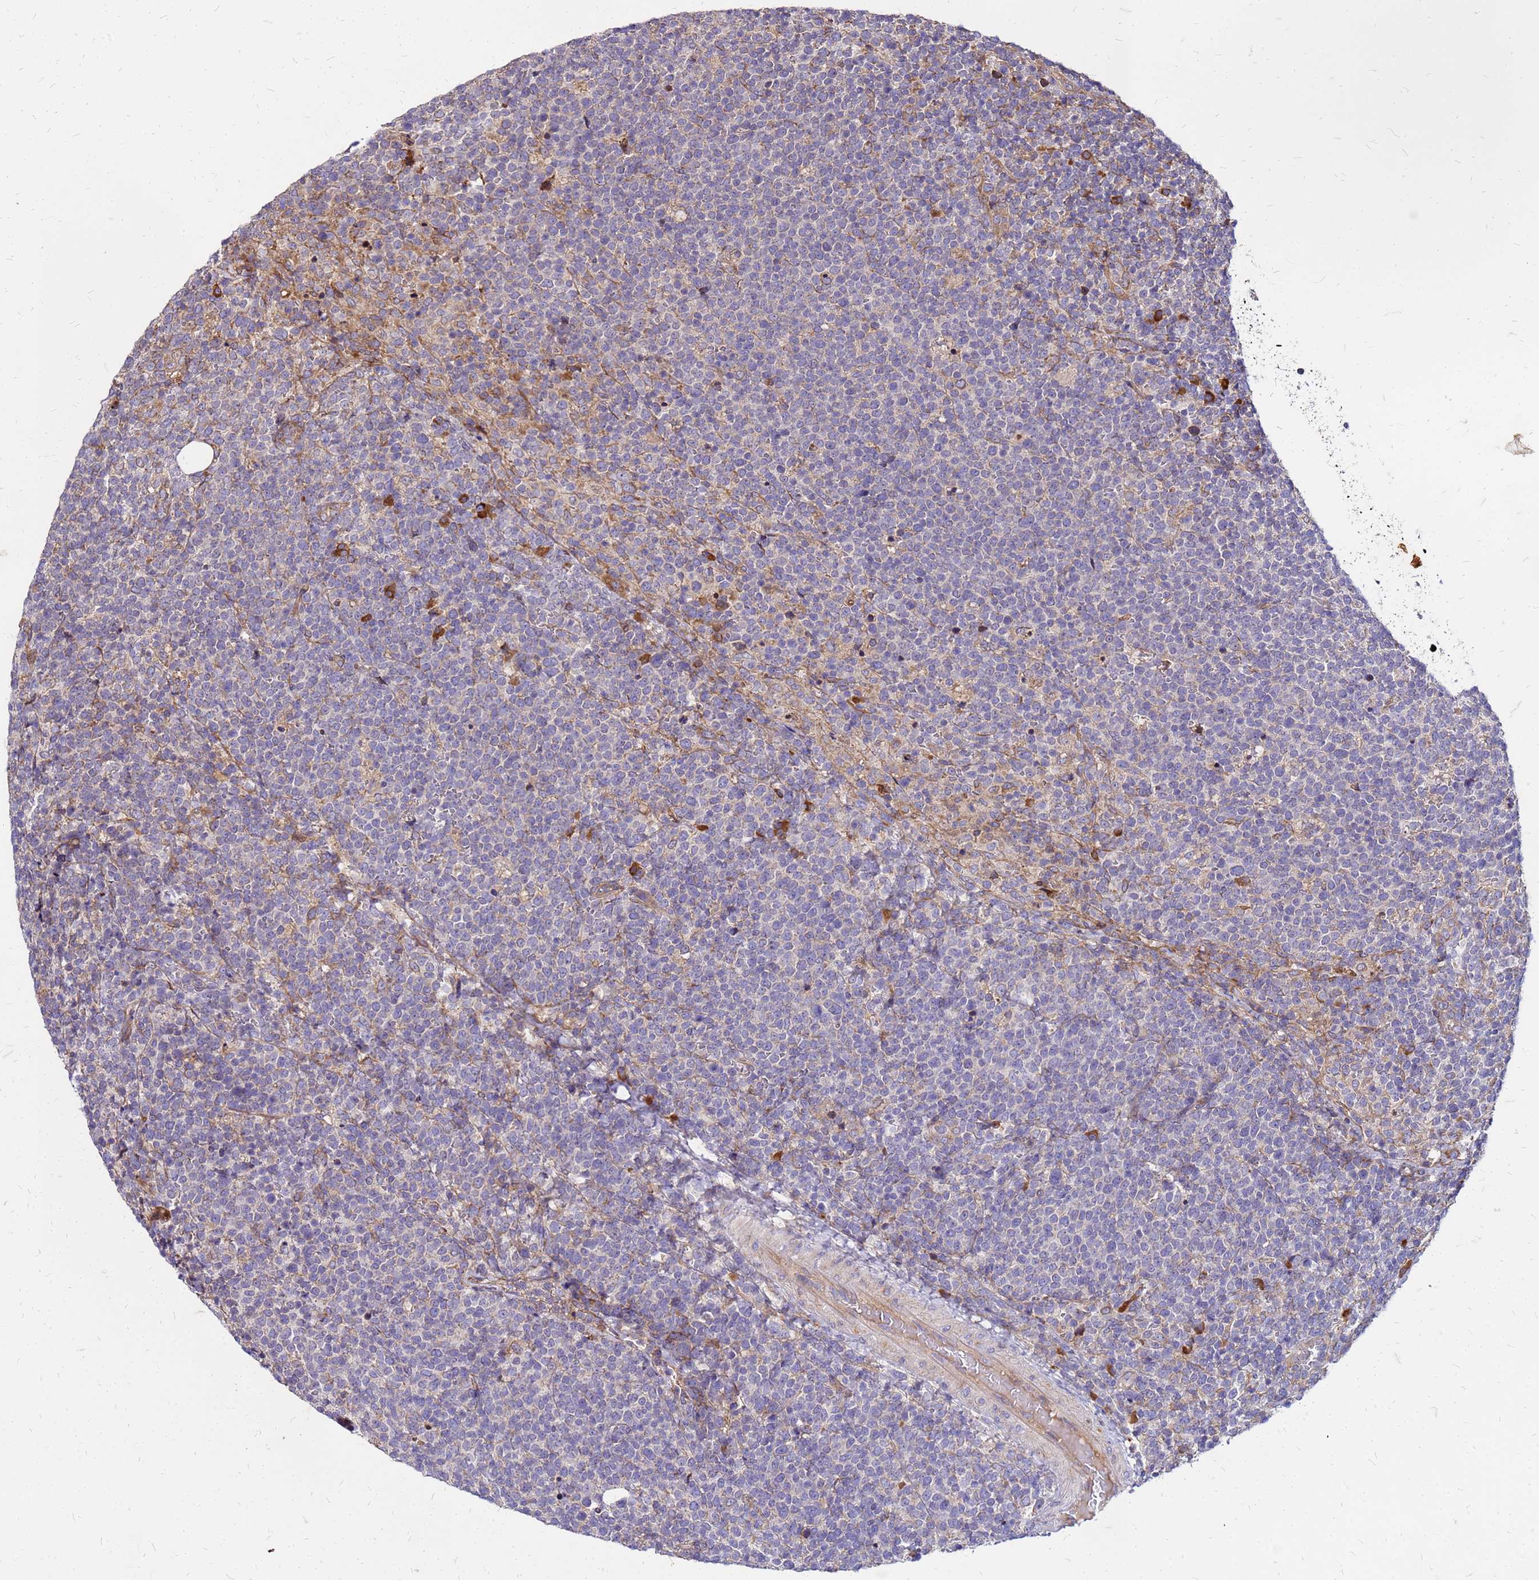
{"staining": {"intensity": "negative", "quantity": "none", "location": "none"}, "tissue": "lymphoma", "cell_type": "Tumor cells", "image_type": "cancer", "snomed": [{"axis": "morphology", "description": "Malignant lymphoma, non-Hodgkin's type, High grade"}, {"axis": "topography", "description": "Lymph node"}], "caption": "This is an immunohistochemistry histopathology image of human high-grade malignant lymphoma, non-Hodgkin's type. There is no expression in tumor cells.", "gene": "VMO1", "patient": {"sex": "male", "age": 61}}